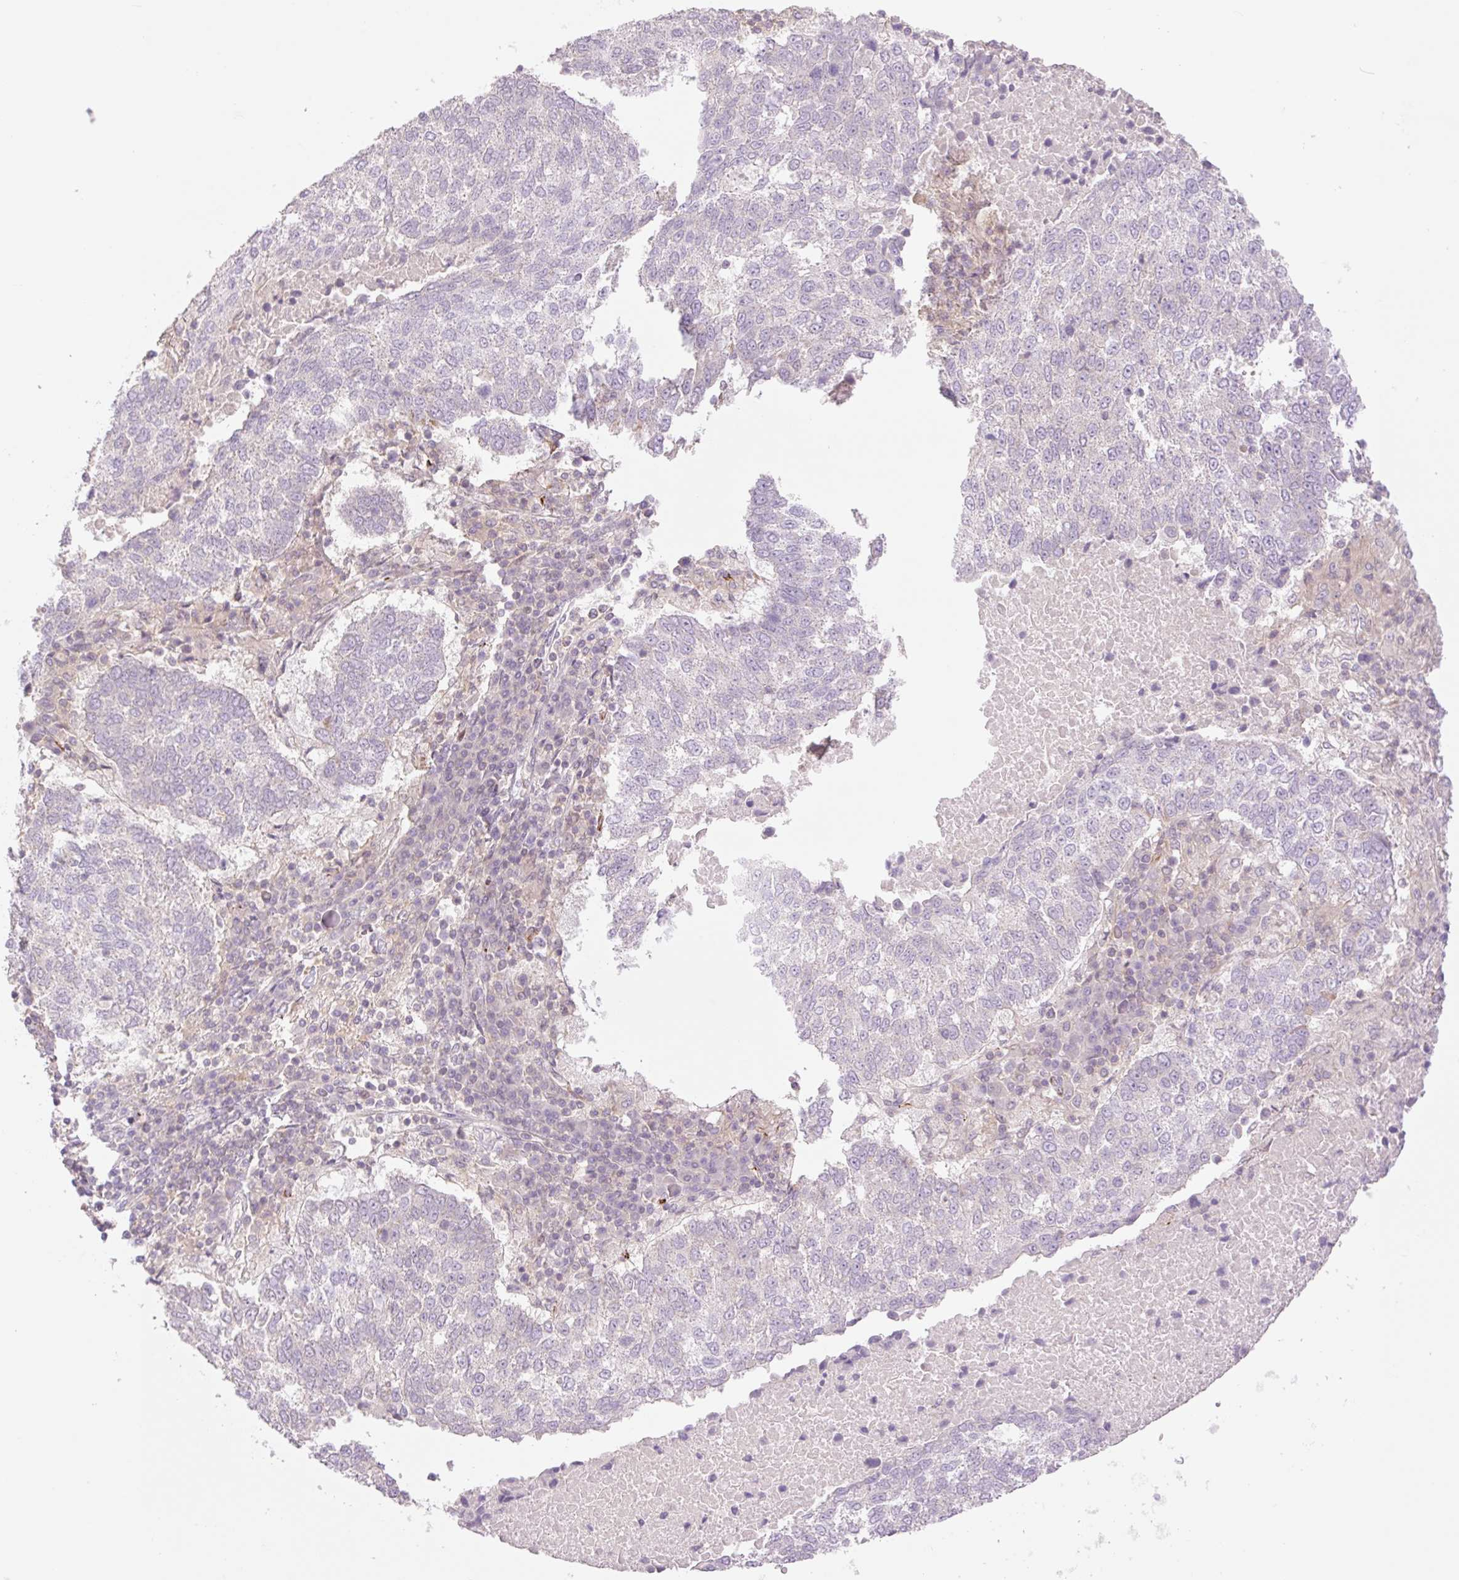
{"staining": {"intensity": "negative", "quantity": "none", "location": "none"}, "tissue": "lung cancer", "cell_type": "Tumor cells", "image_type": "cancer", "snomed": [{"axis": "morphology", "description": "Squamous cell carcinoma, NOS"}, {"axis": "topography", "description": "Lung"}], "caption": "There is no significant positivity in tumor cells of lung squamous cell carcinoma.", "gene": "ZFYVE21", "patient": {"sex": "male", "age": 73}}